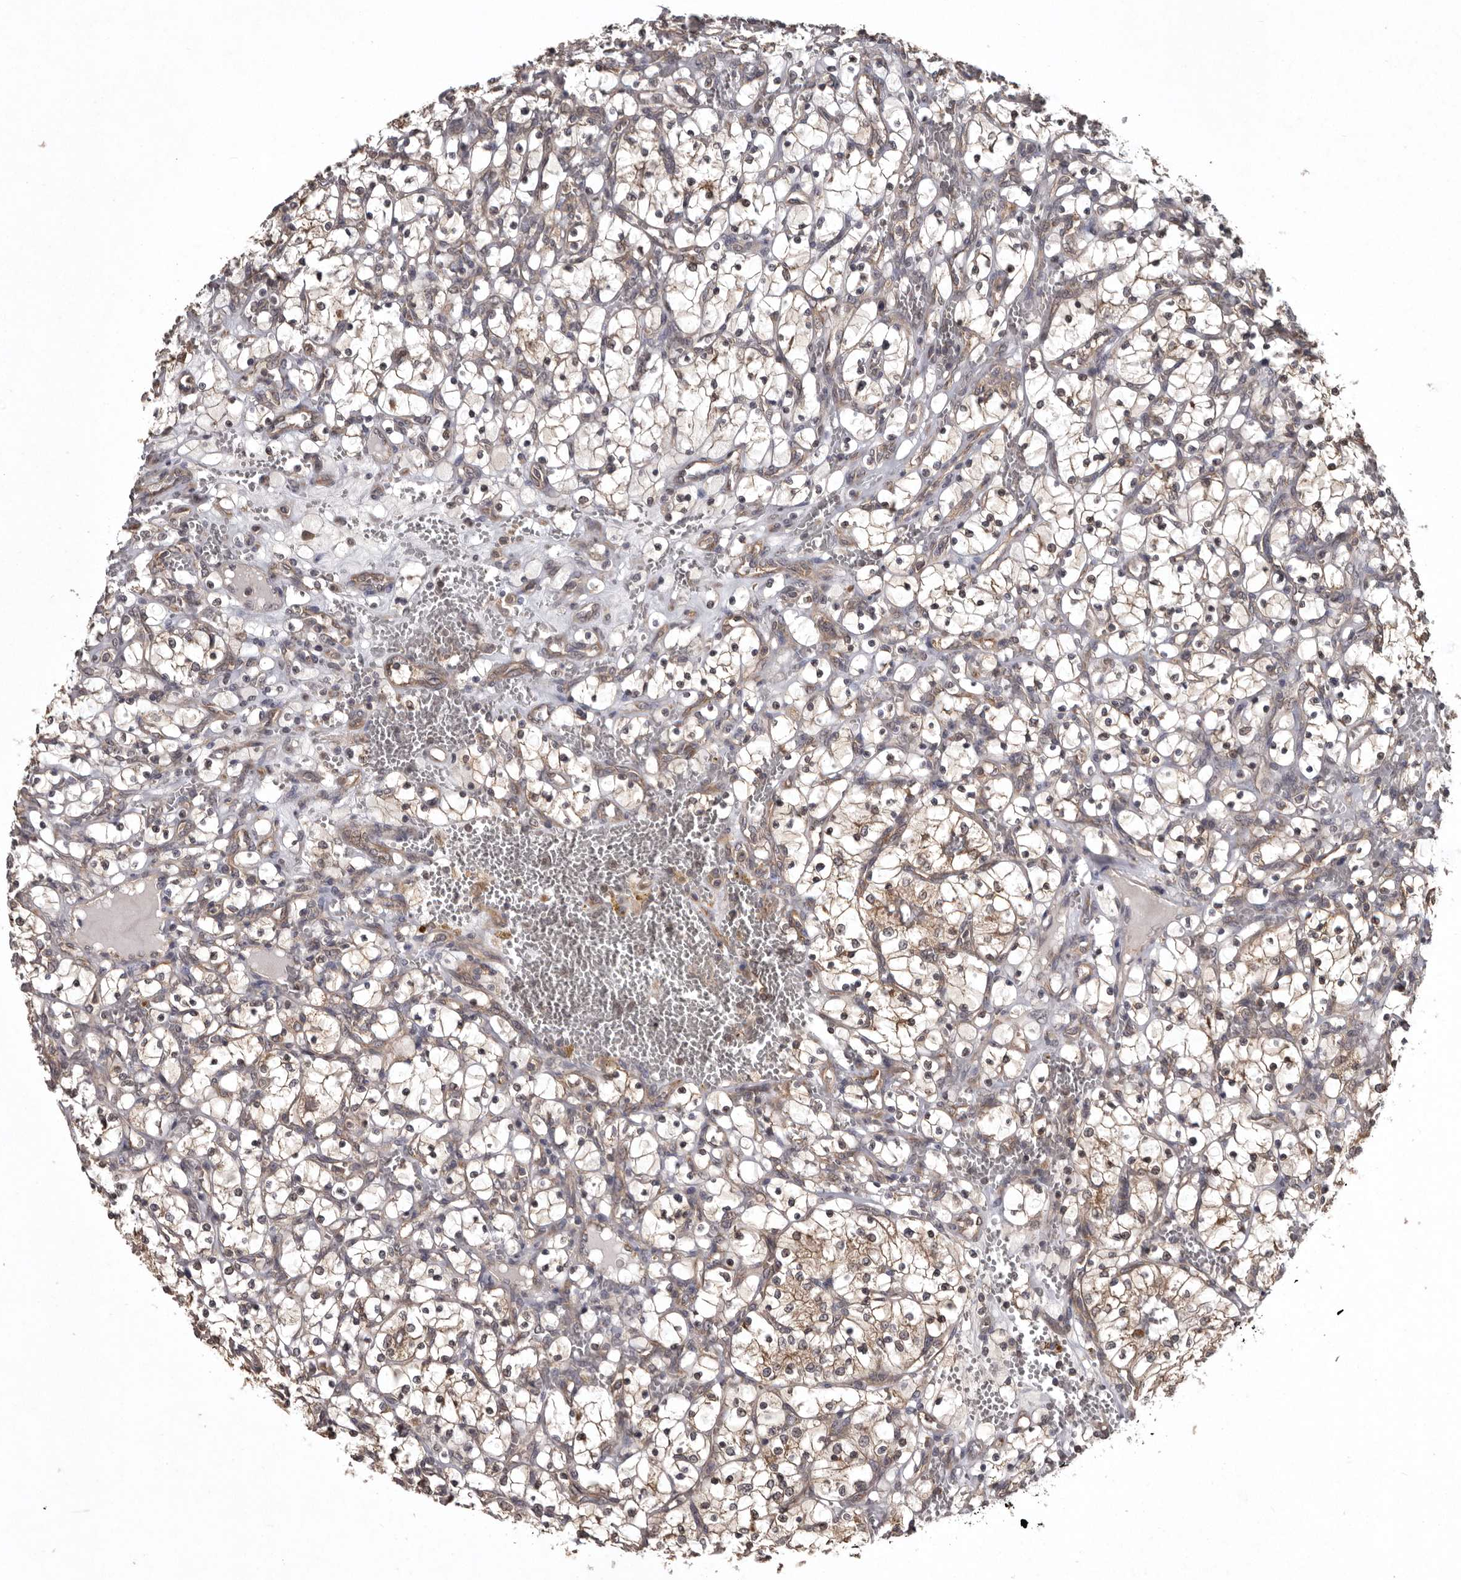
{"staining": {"intensity": "weak", "quantity": "<25%", "location": "cytoplasmic/membranous"}, "tissue": "renal cancer", "cell_type": "Tumor cells", "image_type": "cancer", "snomed": [{"axis": "morphology", "description": "Adenocarcinoma, NOS"}, {"axis": "topography", "description": "Kidney"}], "caption": "DAB immunohistochemical staining of renal adenocarcinoma demonstrates no significant positivity in tumor cells.", "gene": "DARS1", "patient": {"sex": "female", "age": 69}}